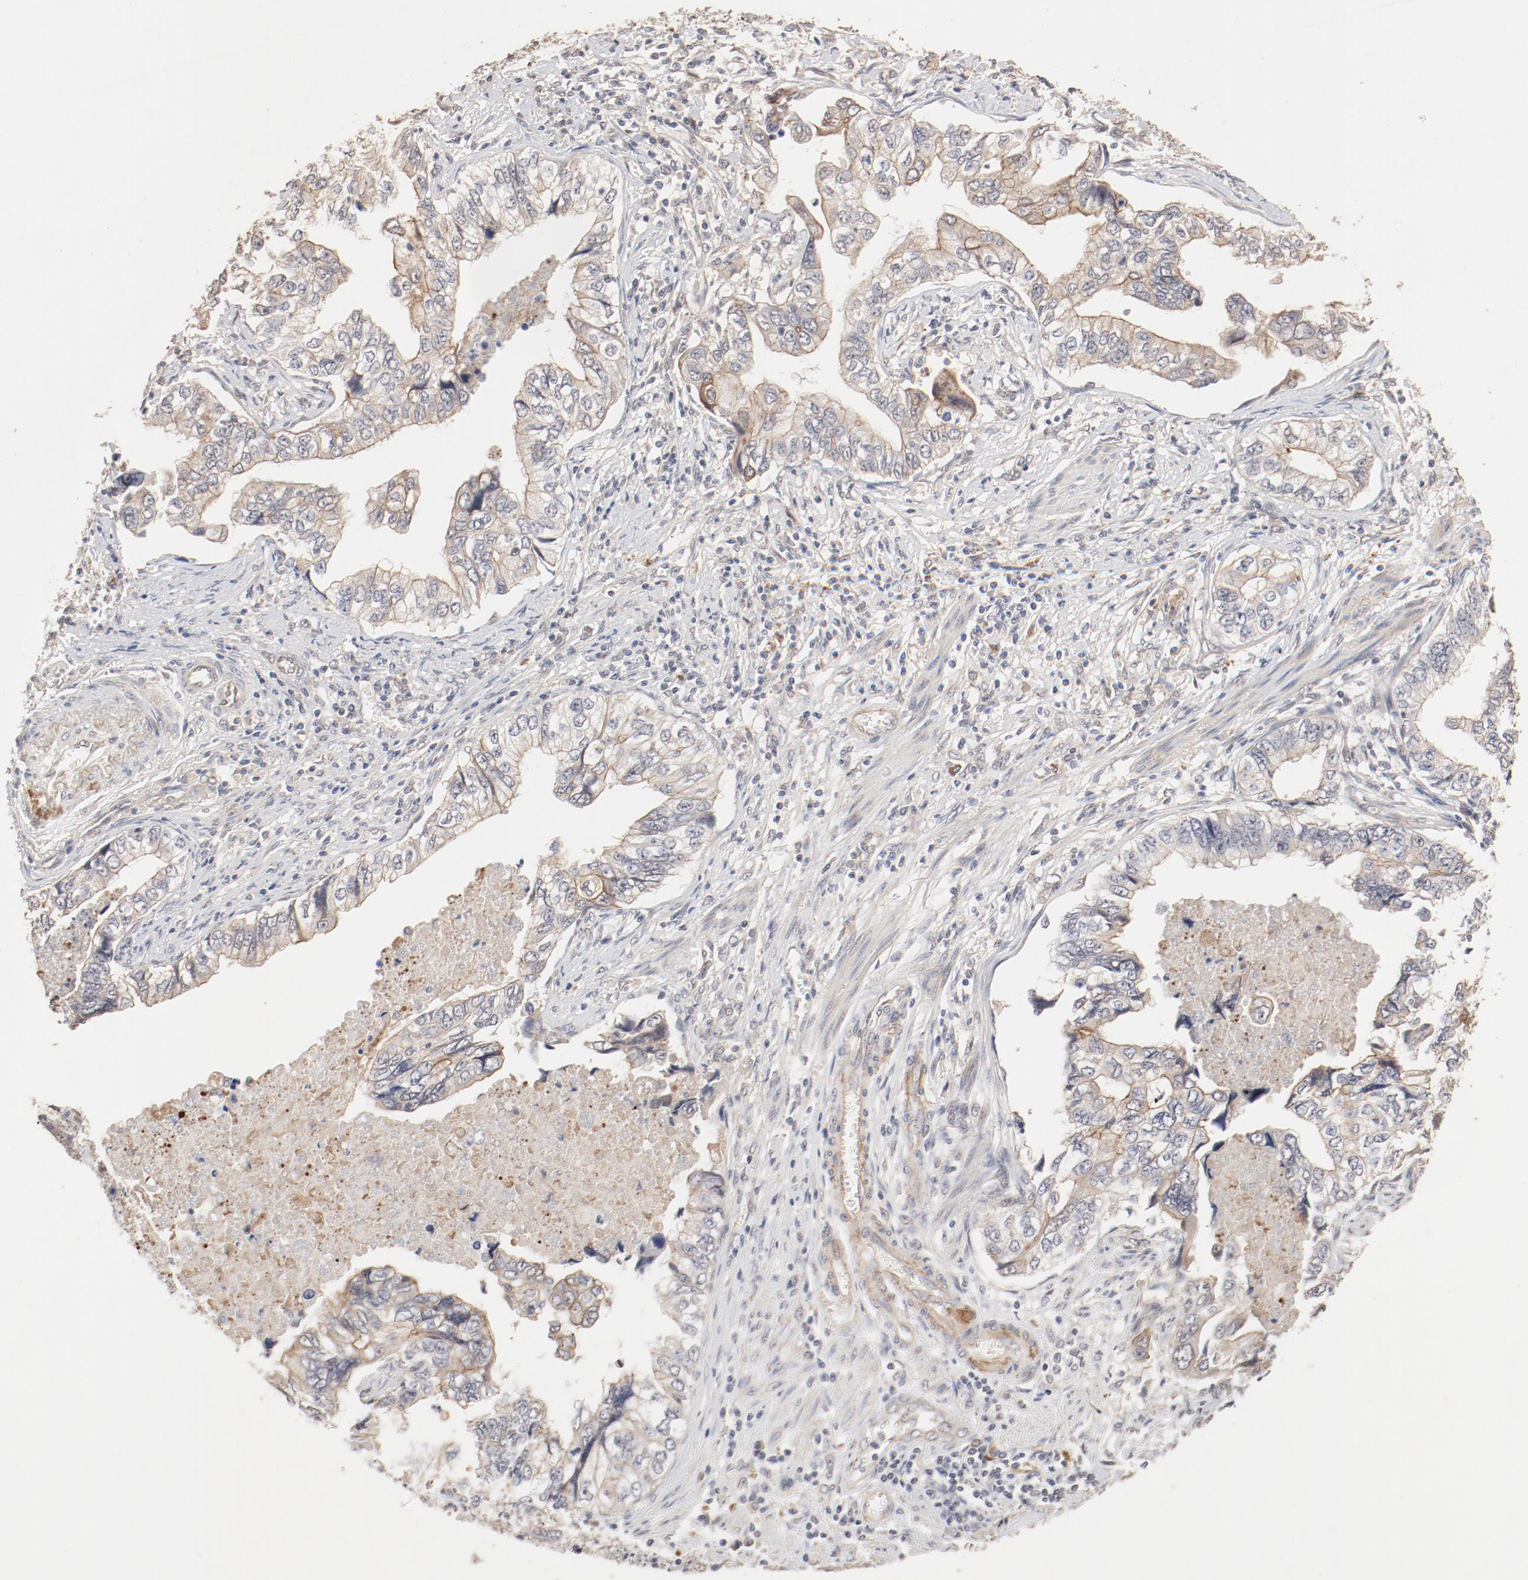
{"staining": {"intensity": "moderate", "quantity": "25%-75%", "location": "cytoplasmic/membranous"}, "tissue": "stomach cancer", "cell_type": "Tumor cells", "image_type": "cancer", "snomed": [{"axis": "morphology", "description": "Adenocarcinoma, NOS"}, {"axis": "topography", "description": "Pancreas"}, {"axis": "topography", "description": "Stomach, upper"}], "caption": "An IHC image of tumor tissue is shown. Protein staining in brown labels moderate cytoplasmic/membranous positivity in stomach cancer (adenocarcinoma) within tumor cells.", "gene": "IL3RA", "patient": {"sex": "male", "age": 77}}